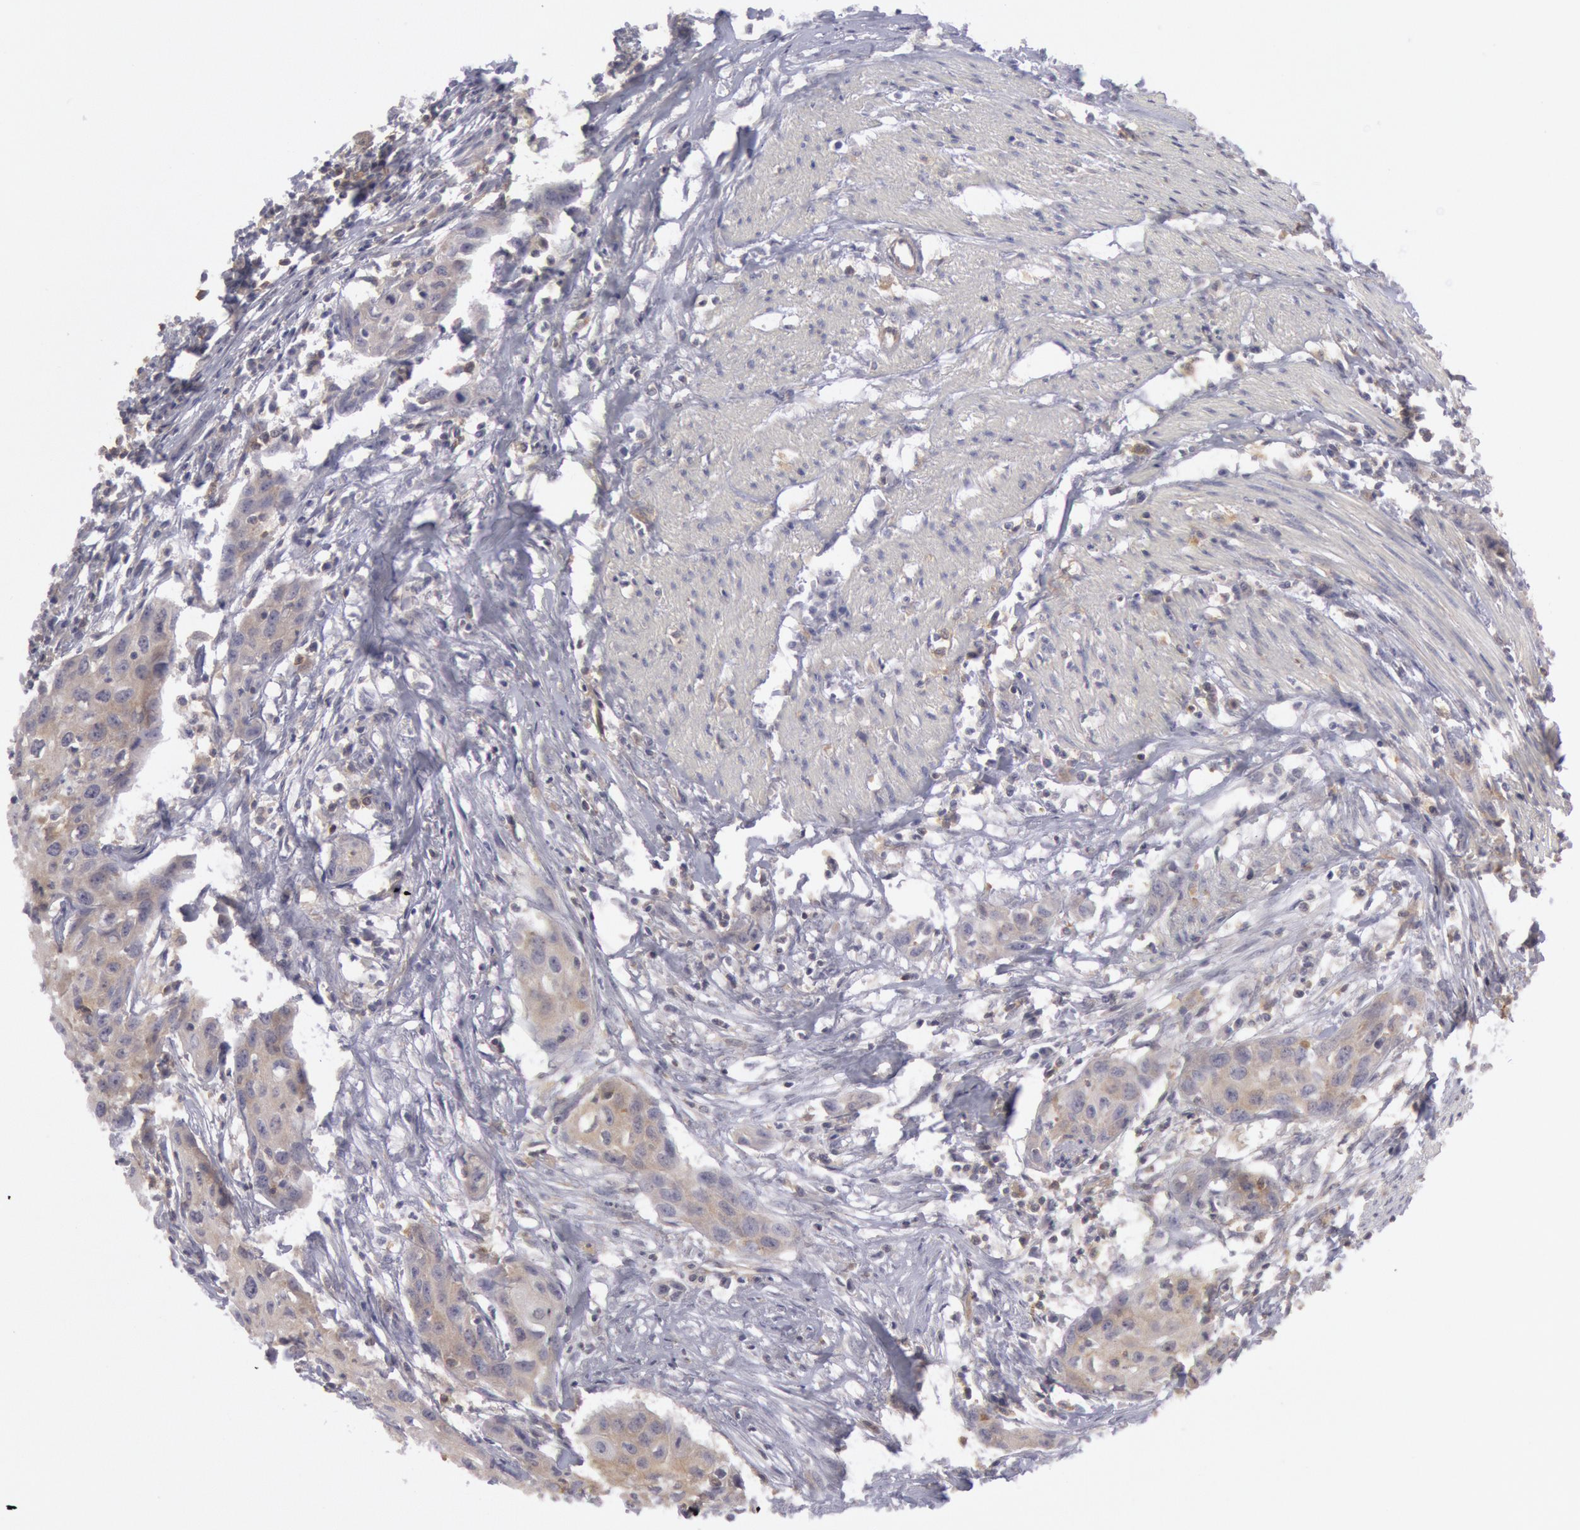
{"staining": {"intensity": "weak", "quantity": ">75%", "location": "cytoplasmic/membranous"}, "tissue": "urothelial cancer", "cell_type": "Tumor cells", "image_type": "cancer", "snomed": [{"axis": "morphology", "description": "Urothelial carcinoma, High grade"}, {"axis": "topography", "description": "Urinary bladder"}], "caption": "DAB (3,3'-diaminobenzidine) immunohistochemical staining of high-grade urothelial carcinoma reveals weak cytoplasmic/membranous protein staining in approximately >75% of tumor cells. (Brightfield microscopy of DAB IHC at high magnification).", "gene": "IKBKB", "patient": {"sex": "male", "age": 54}}